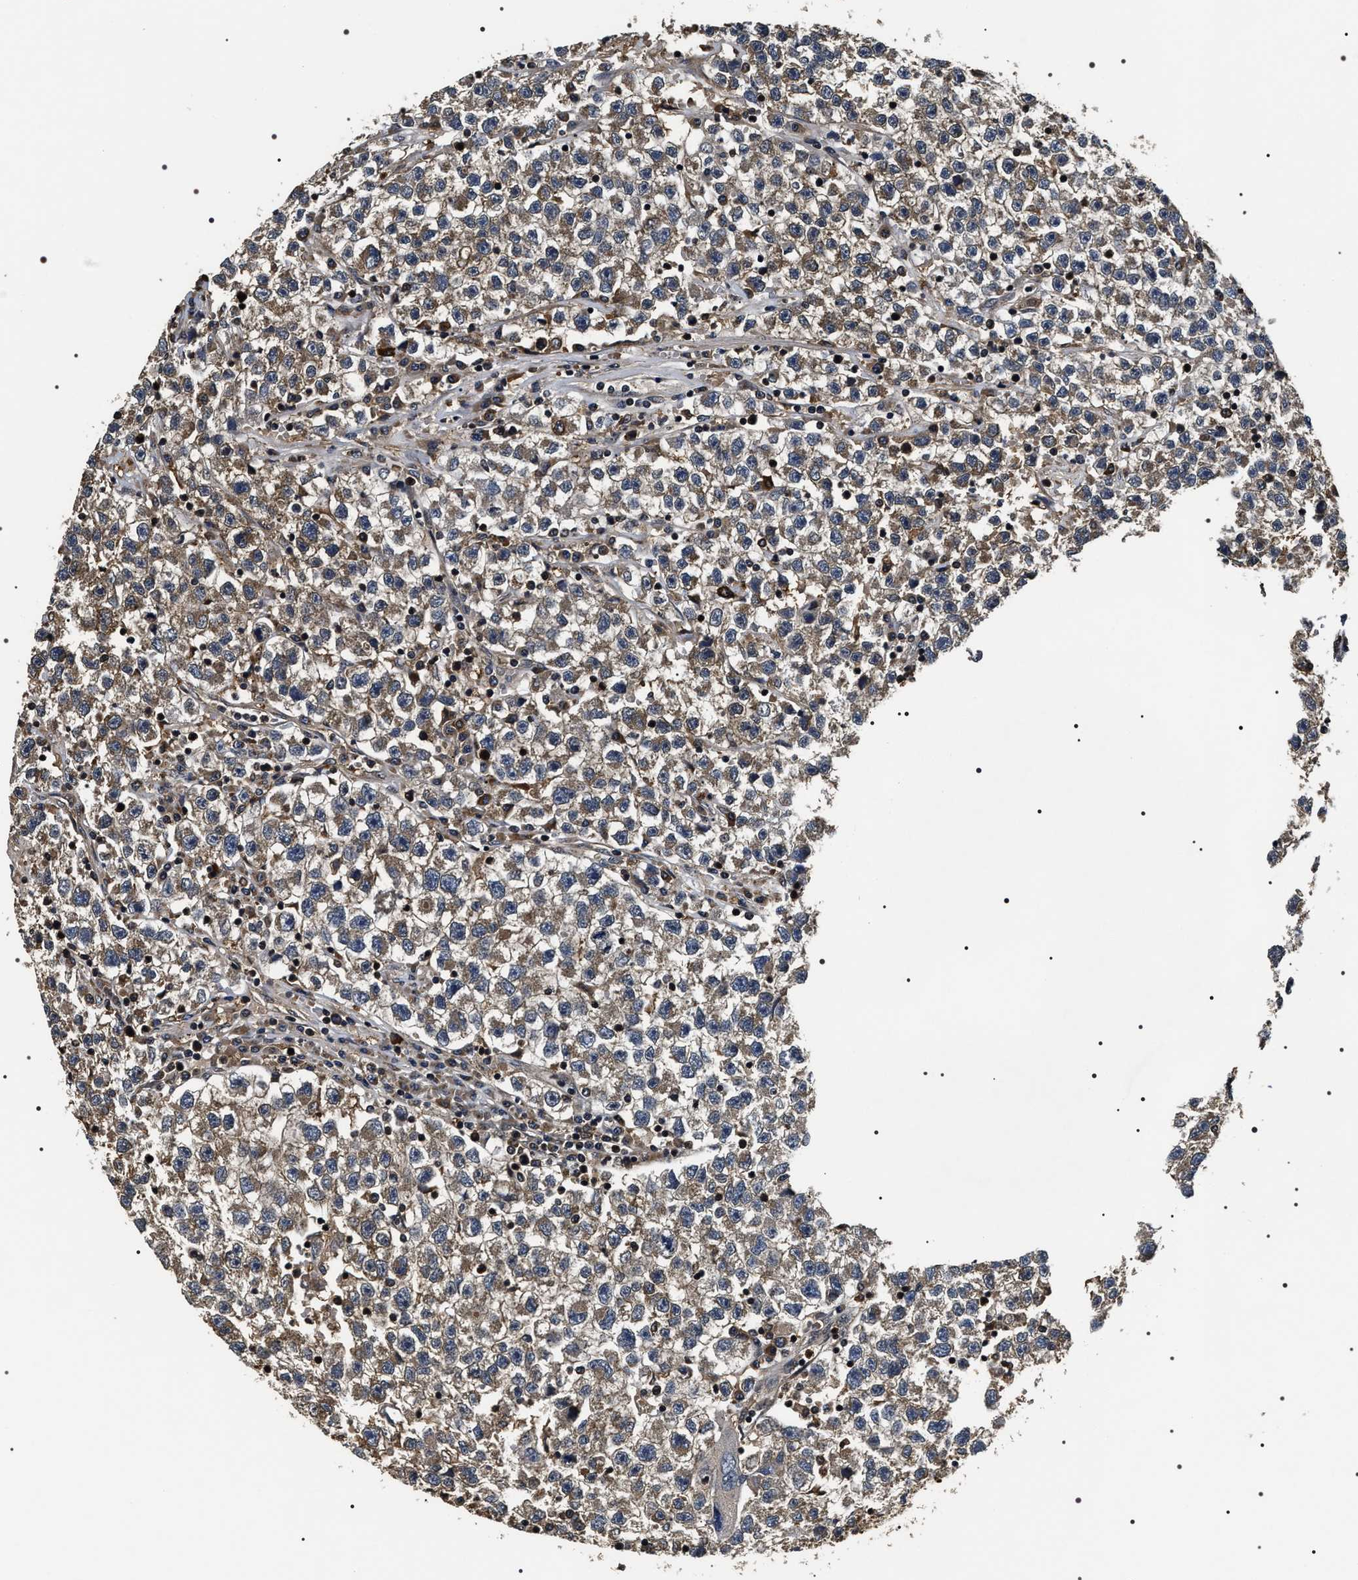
{"staining": {"intensity": "moderate", "quantity": "25%-75%", "location": "cytoplasmic/membranous"}, "tissue": "testis cancer", "cell_type": "Tumor cells", "image_type": "cancer", "snomed": [{"axis": "morphology", "description": "Seminoma, NOS"}, {"axis": "topography", "description": "Testis"}], "caption": "A high-resolution photomicrograph shows IHC staining of seminoma (testis), which displays moderate cytoplasmic/membranous positivity in about 25%-75% of tumor cells. (brown staining indicates protein expression, while blue staining denotes nuclei).", "gene": "ARHGAP22", "patient": {"sex": "male", "age": 22}}